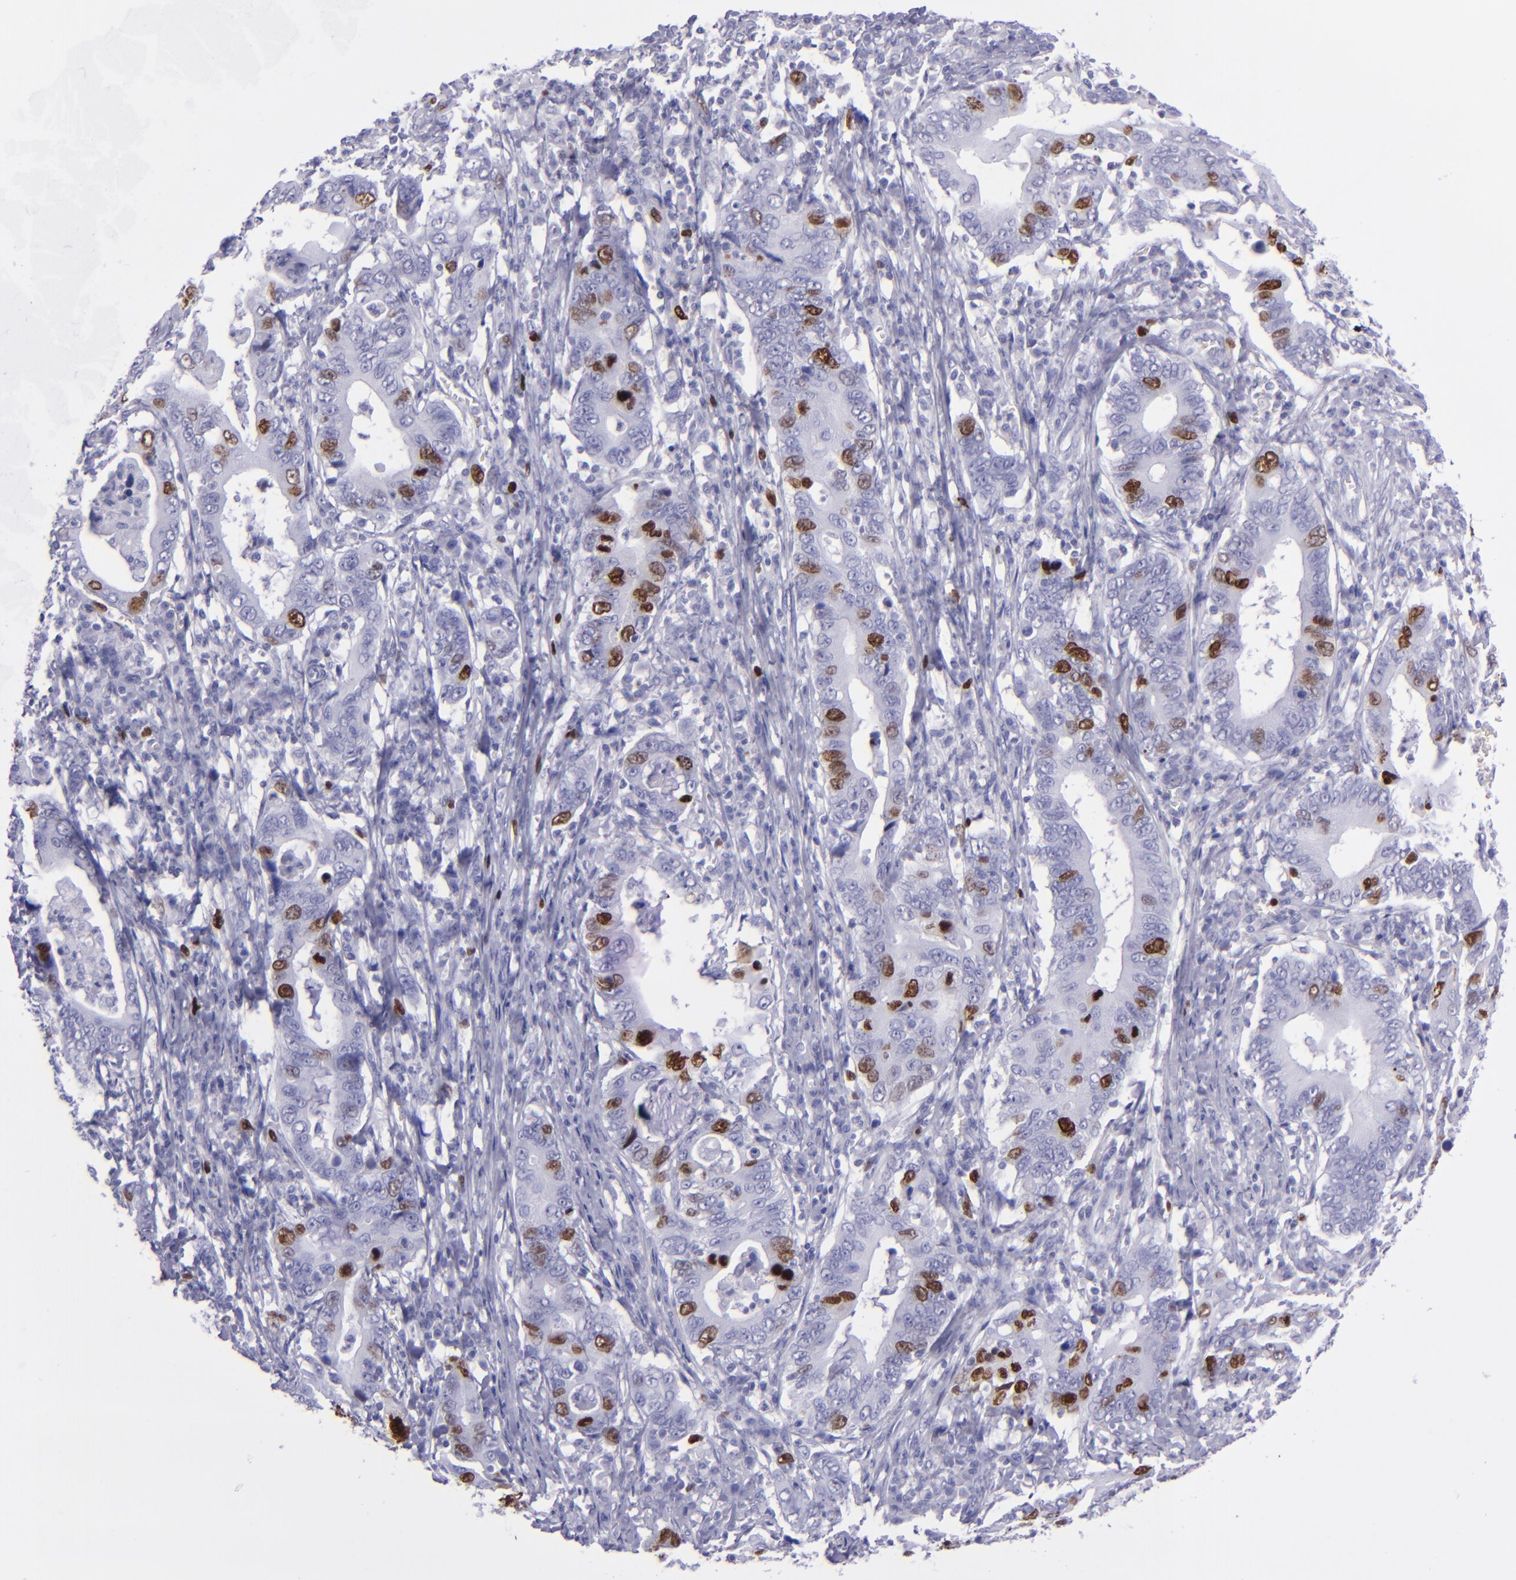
{"staining": {"intensity": "strong", "quantity": "<25%", "location": "nuclear"}, "tissue": "stomach cancer", "cell_type": "Tumor cells", "image_type": "cancer", "snomed": [{"axis": "morphology", "description": "Adenocarcinoma, NOS"}, {"axis": "topography", "description": "Stomach, upper"}], "caption": "About <25% of tumor cells in human stomach cancer exhibit strong nuclear protein staining as visualized by brown immunohistochemical staining.", "gene": "TOP2A", "patient": {"sex": "male", "age": 63}}